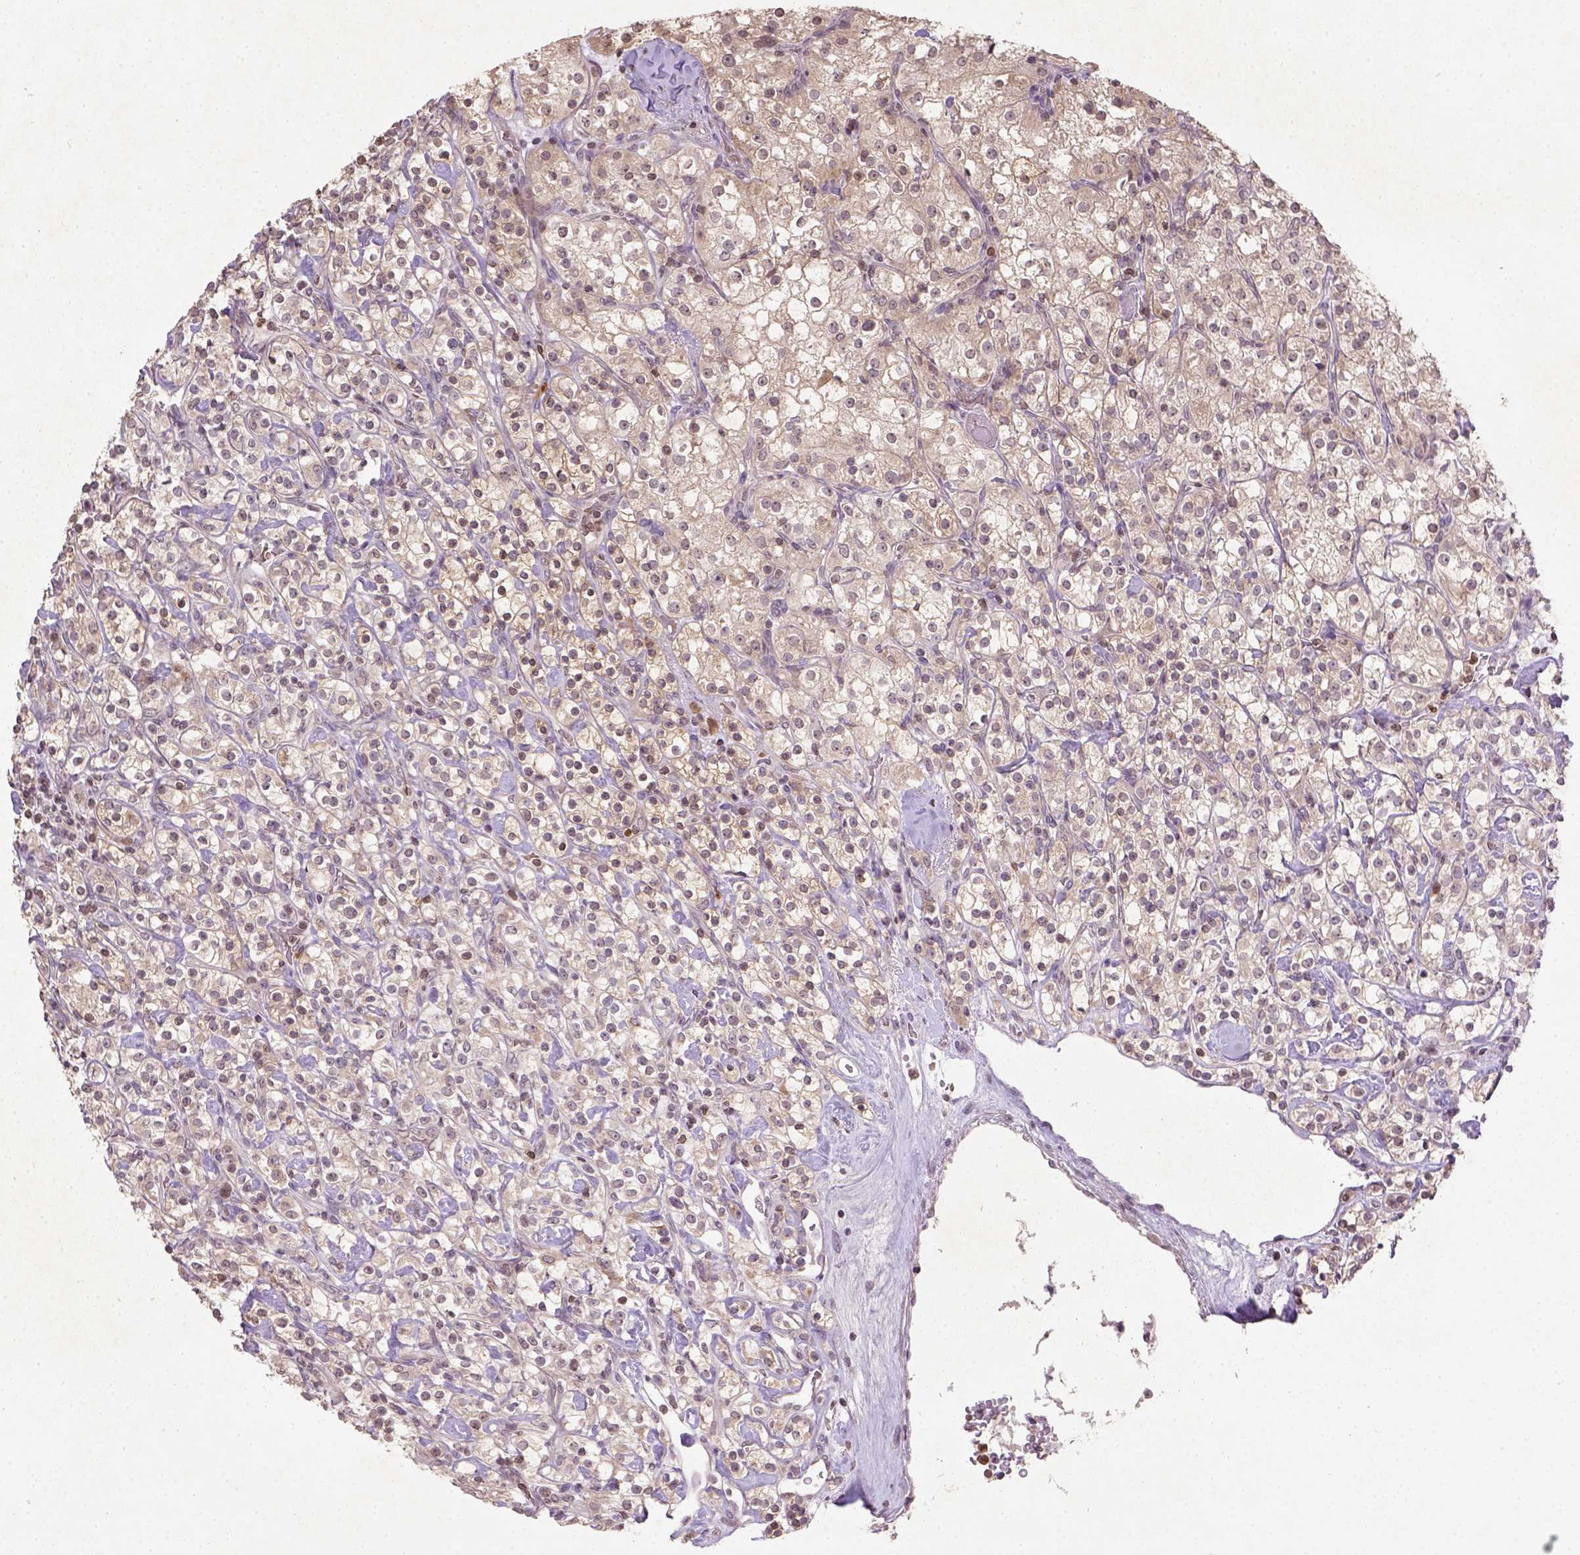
{"staining": {"intensity": "weak", "quantity": ">75%", "location": "cytoplasmic/membranous"}, "tissue": "renal cancer", "cell_type": "Tumor cells", "image_type": "cancer", "snomed": [{"axis": "morphology", "description": "Adenocarcinoma, NOS"}, {"axis": "topography", "description": "Kidney"}], "caption": "Weak cytoplasmic/membranous expression is seen in about >75% of tumor cells in renal cancer (adenocarcinoma).", "gene": "NUDT3", "patient": {"sex": "male", "age": 77}}